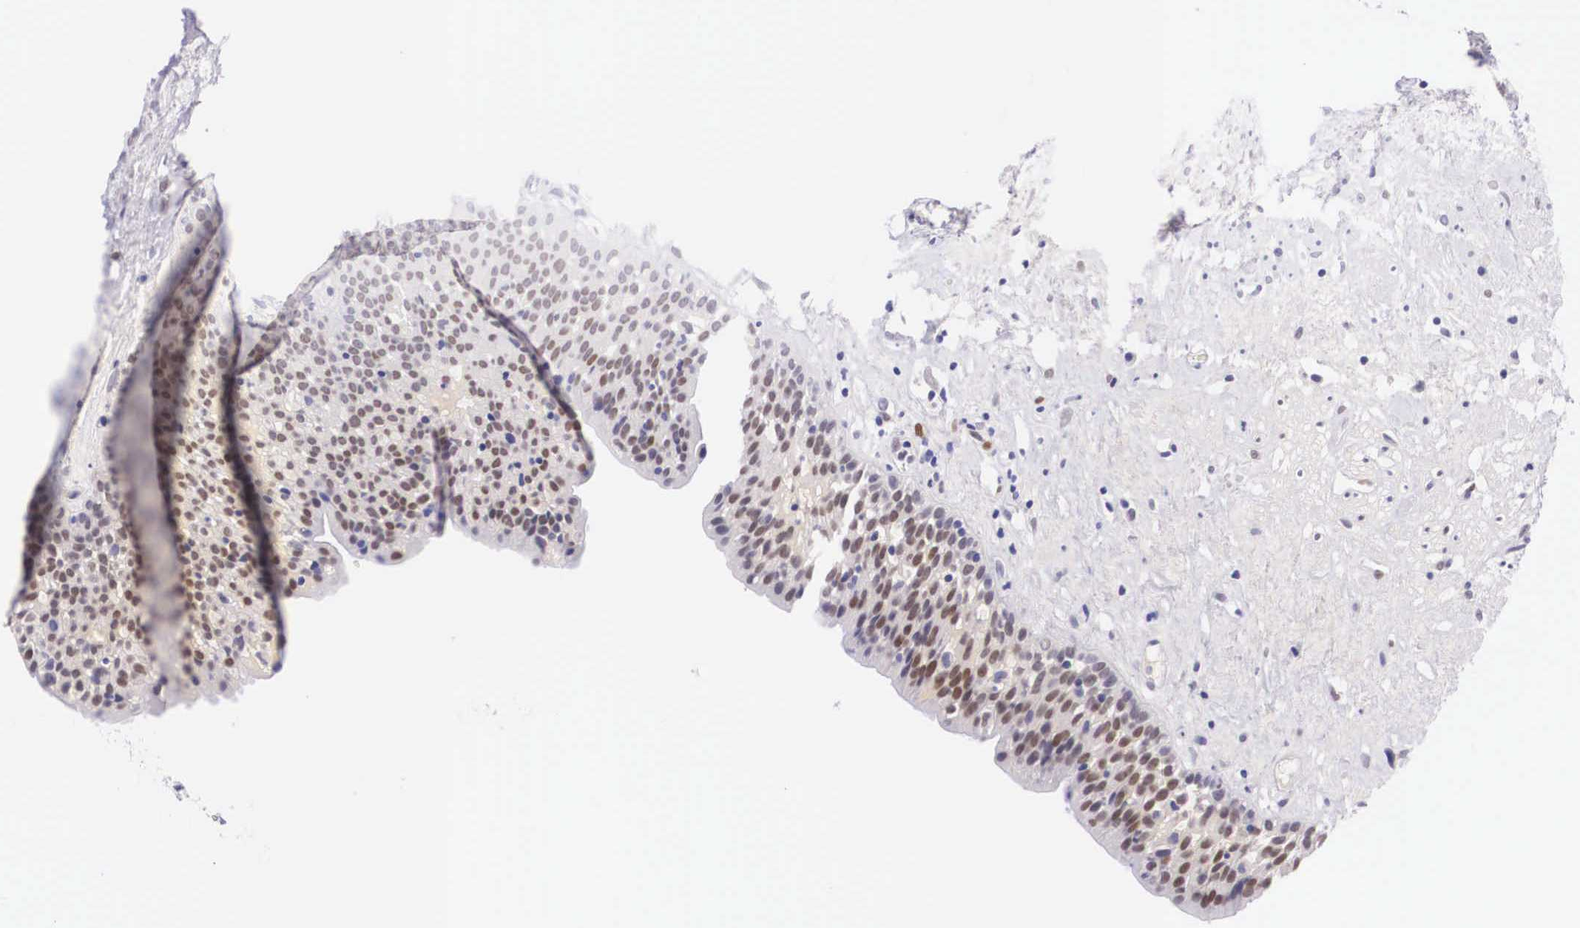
{"staining": {"intensity": "moderate", "quantity": ">75%", "location": "nuclear"}, "tissue": "urinary bladder", "cell_type": "Urothelial cells", "image_type": "normal", "snomed": [{"axis": "morphology", "description": "Normal tissue, NOS"}, {"axis": "topography", "description": "Urinary bladder"}], "caption": "Immunohistochemistry (IHC) (DAB) staining of benign urinary bladder displays moderate nuclear protein staining in approximately >75% of urothelial cells. (Brightfield microscopy of DAB IHC at high magnification).", "gene": "BCL6", "patient": {"sex": "male", "age": 48}}